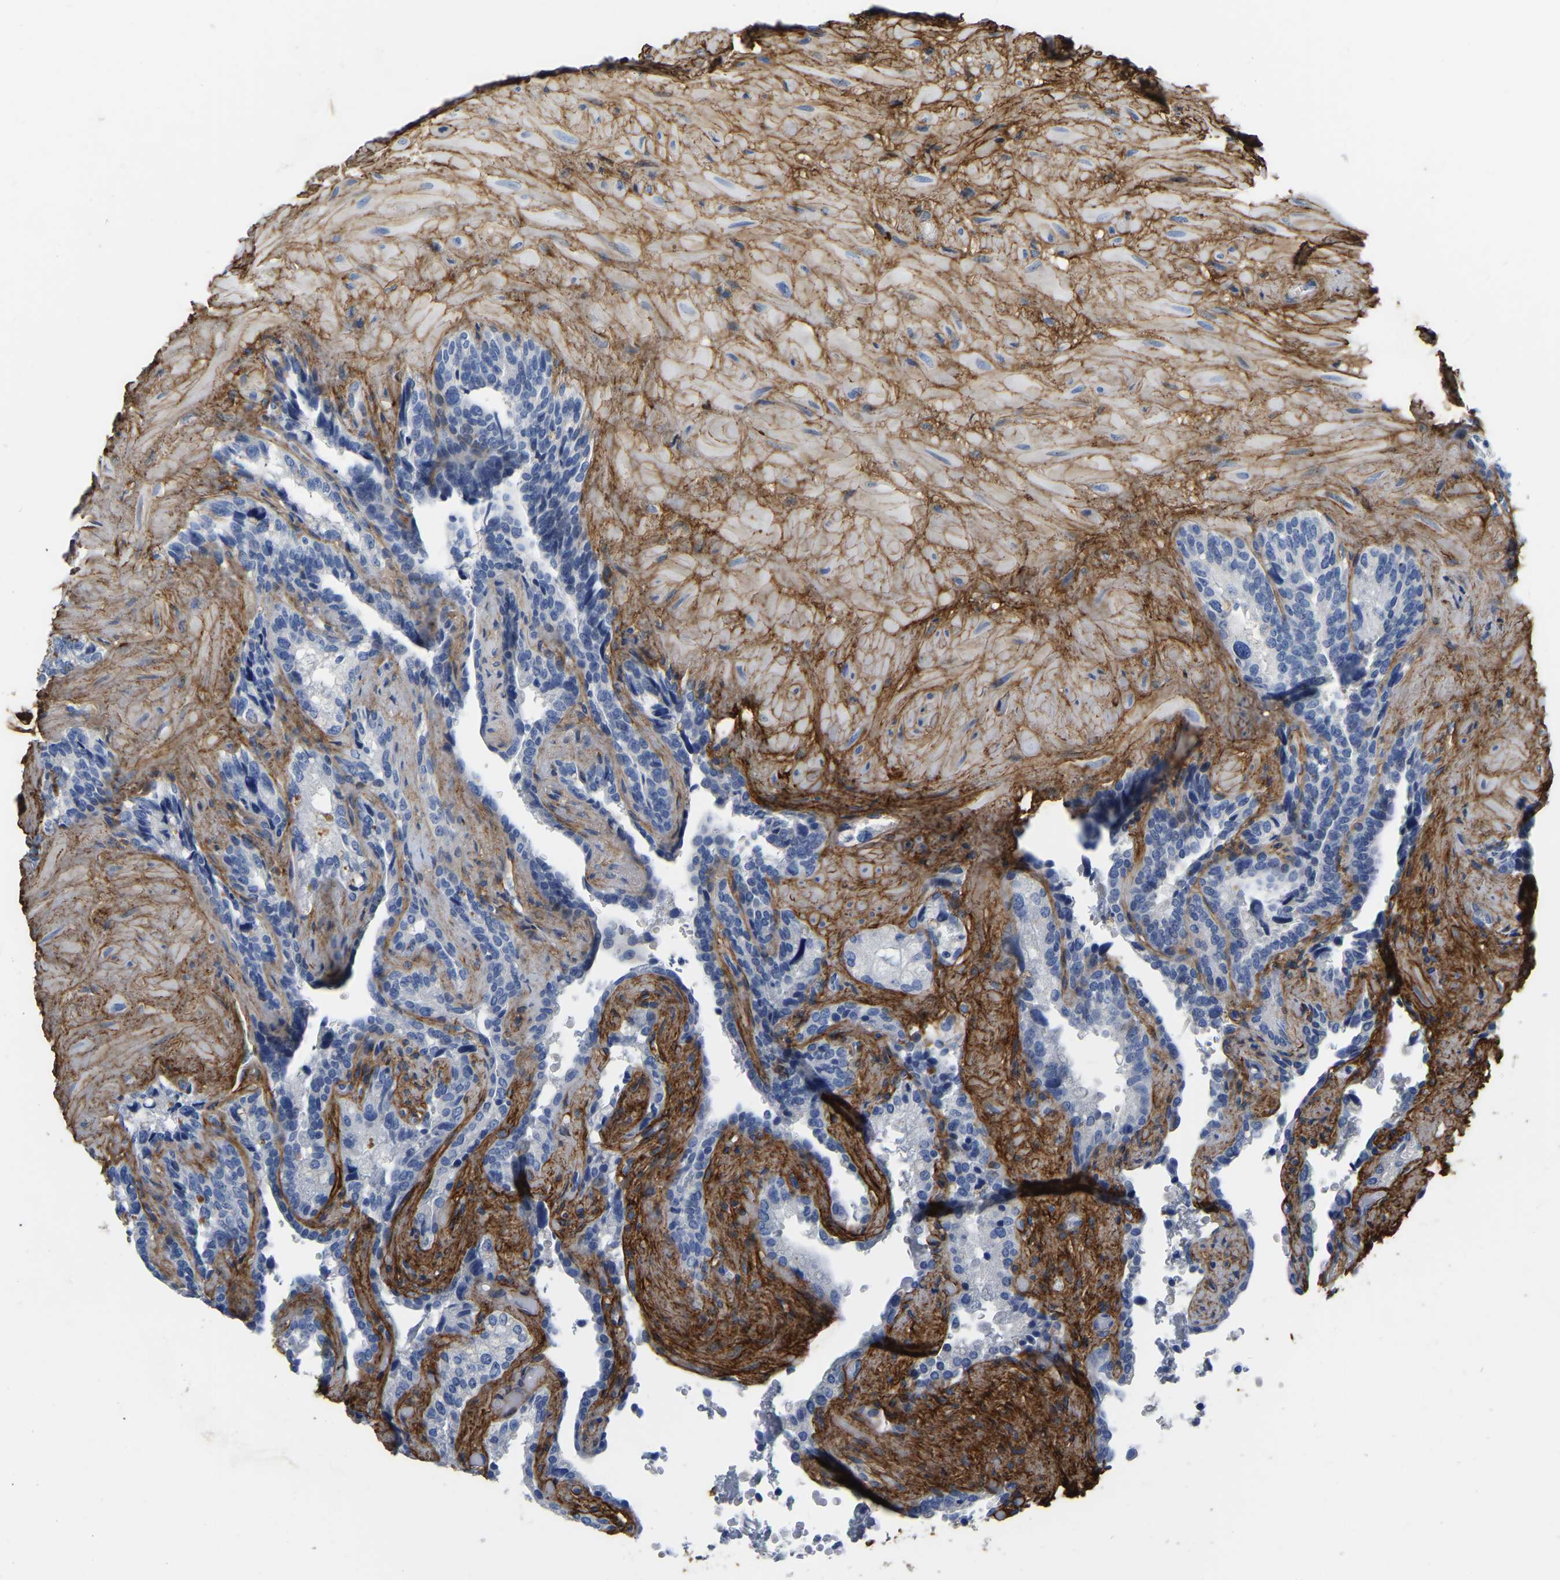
{"staining": {"intensity": "negative", "quantity": "none", "location": "none"}, "tissue": "seminal vesicle", "cell_type": "Glandular cells", "image_type": "normal", "snomed": [{"axis": "morphology", "description": "Normal tissue, NOS"}, {"axis": "topography", "description": "Seminal veicle"}], "caption": "Normal seminal vesicle was stained to show a protein in brown. There is no significant expression in glandular cells. (DAB (3,3'-diaminobenzidine) immunohistochemistry (IHC) visualized using brightfield microscopy, high magnification).", "gene": "COL6A1", "patient": {"sex": "male", "age": 68}}